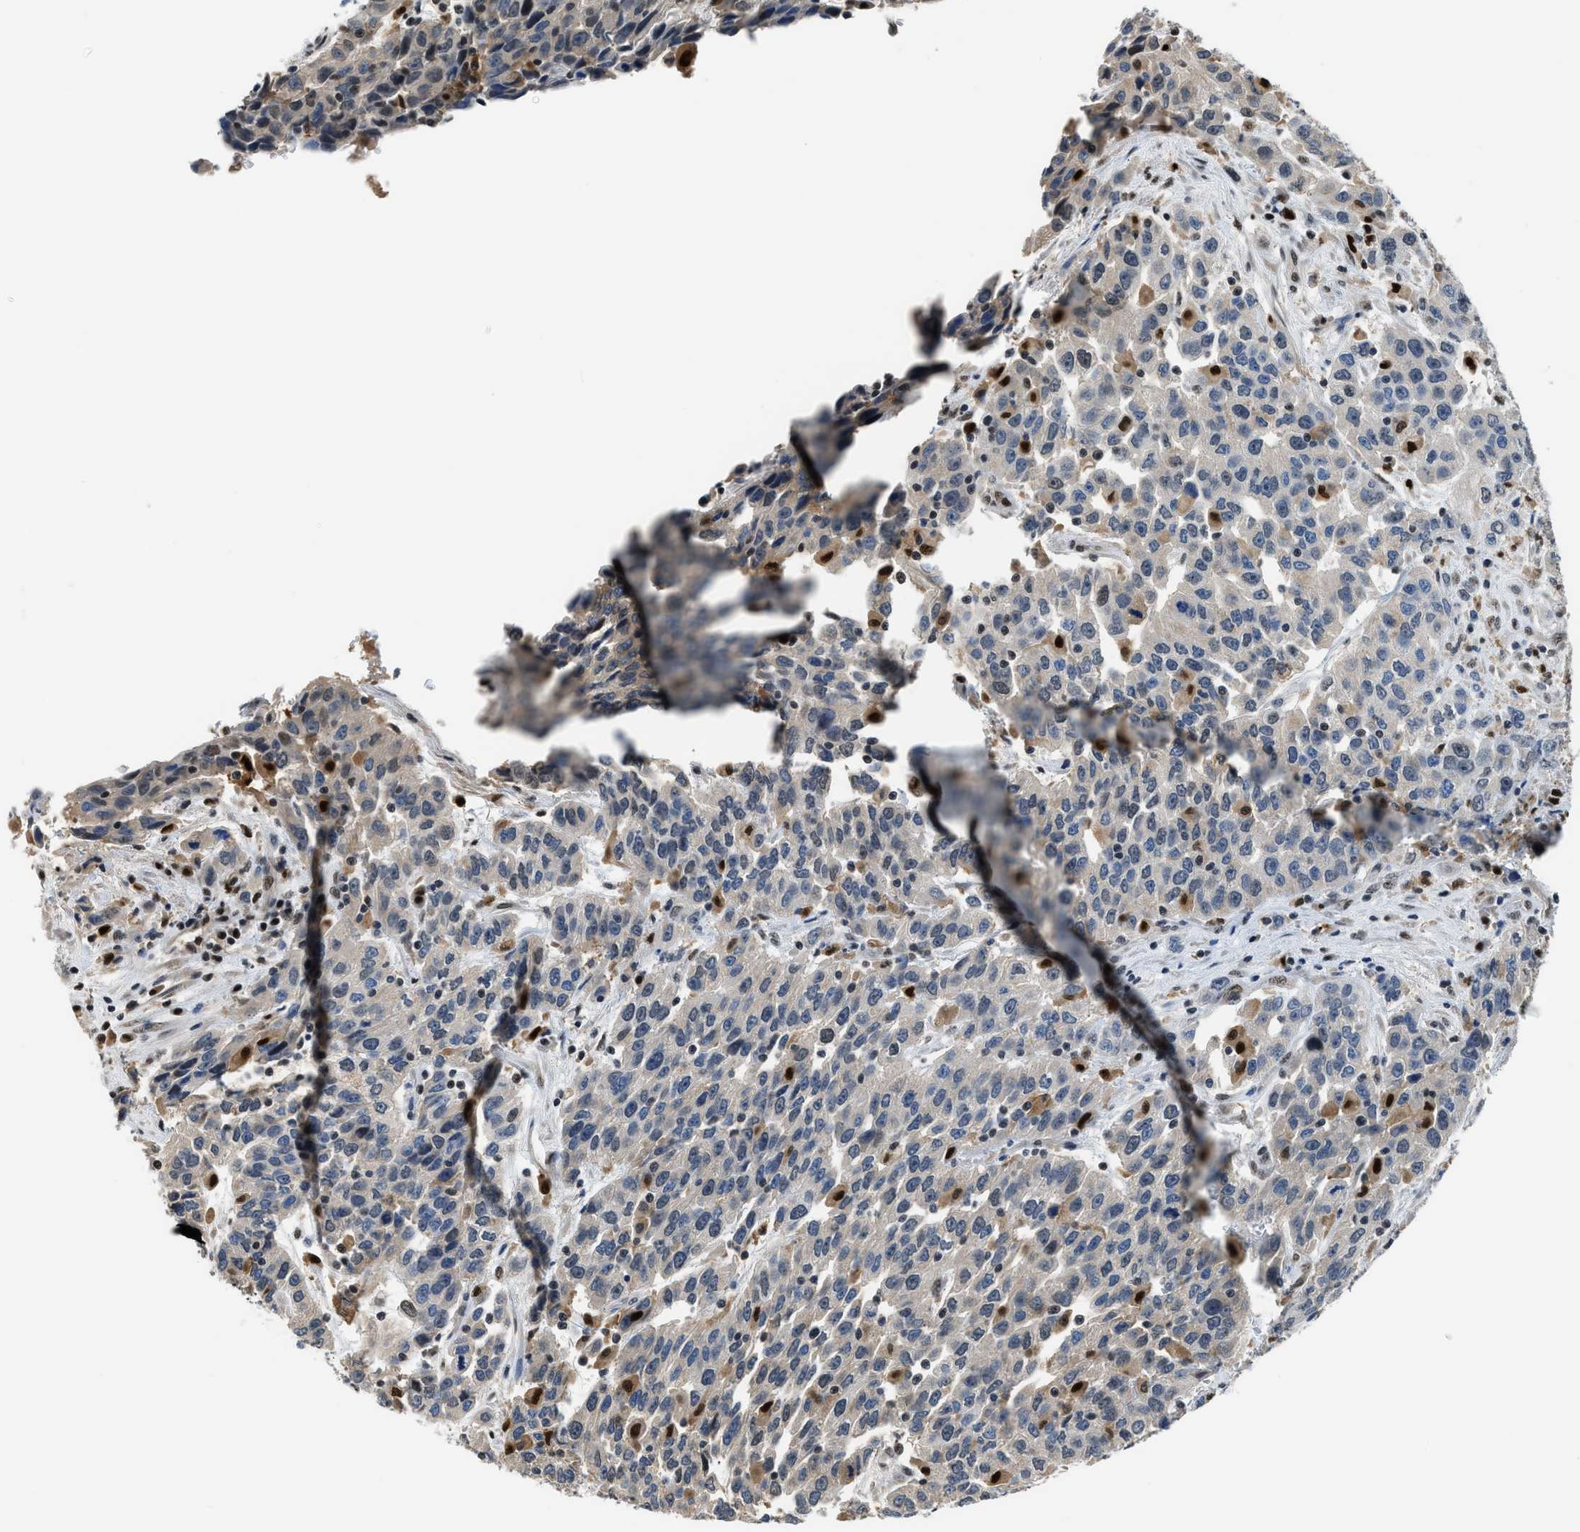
{"staining": {"intensity": "negative", "quantity": "none", "location": "none"}, "tissue": "urothelial cancer", "cell_type": "Tumor cells", "image_type": "cancer", "snomed": [{"axis": "morphology", "description": "Urothelial carcinoma, High grade"}, {"axis": "topography", "description": "Urinary bladder"}], "caption": "This image is of high-grade urothelial carcinoma stained with immunohistochemistry to label a protein in brown with the nuclei are counter-stained blue. There is no positivity in tumor cells.", "gene": "ALX1", "patient": {"sex": "female", "age": 80}}